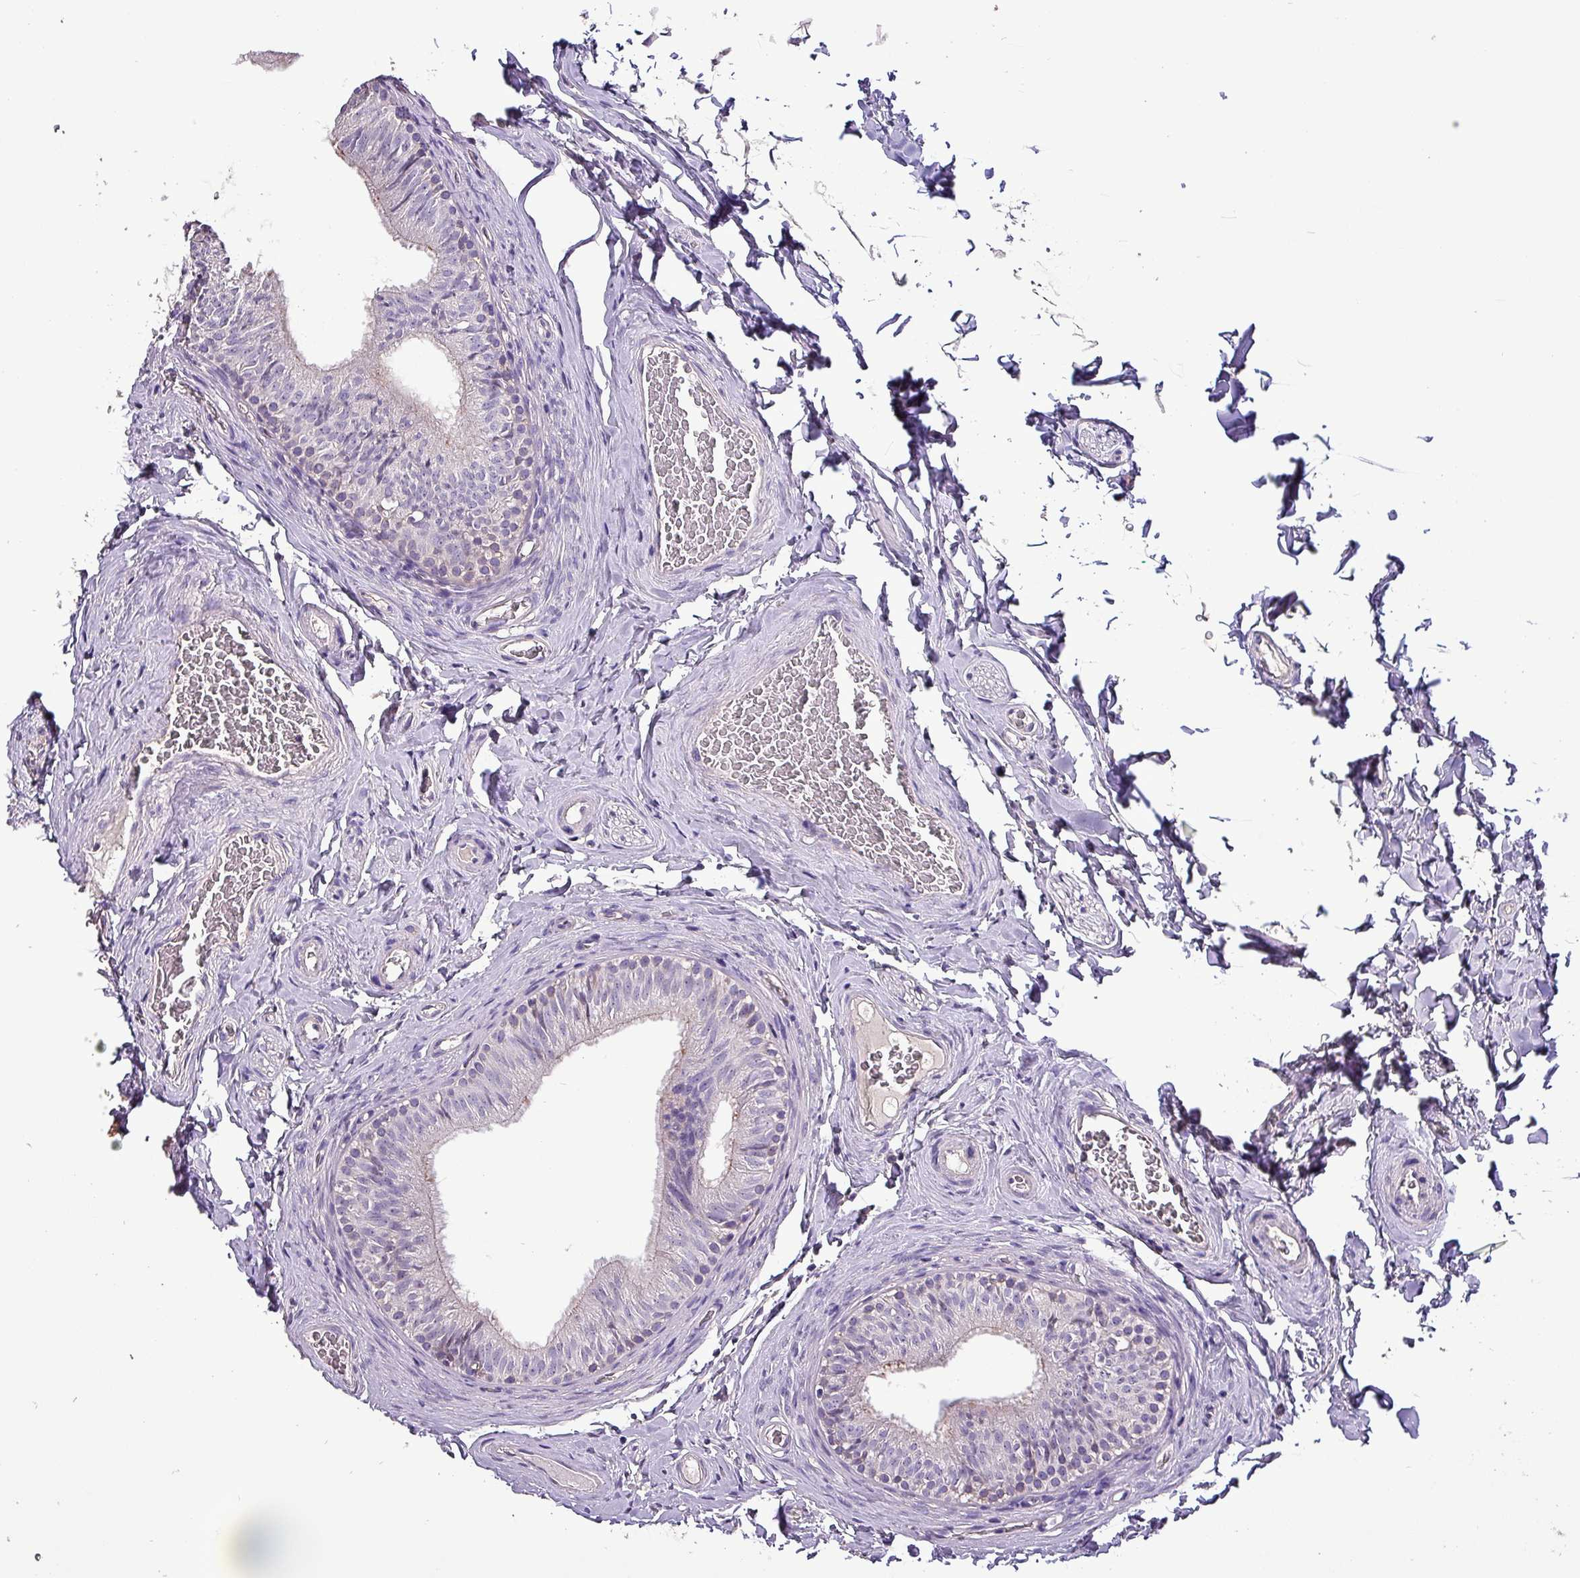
{"staining": {"intensity": "negative", "quantity": "none", "location": "none"}, "tissue": "epididymis", "cell_type": "Glandular cells", "image_type": "normal", "snomed": [{"axis": "morphology", "description": "Normal tissue, NOS"}, {"axis": "topography", "description": "Epididymis"}], "caption": "This photomicrograph is of benign epididymis stained with immunohistochemistry to label a protein in brown with the nuclei are counter-stained blue. There is no staining in glandular cells.", "gene": "HTRA4", "patient": {"sex": "male", "age": 34}}